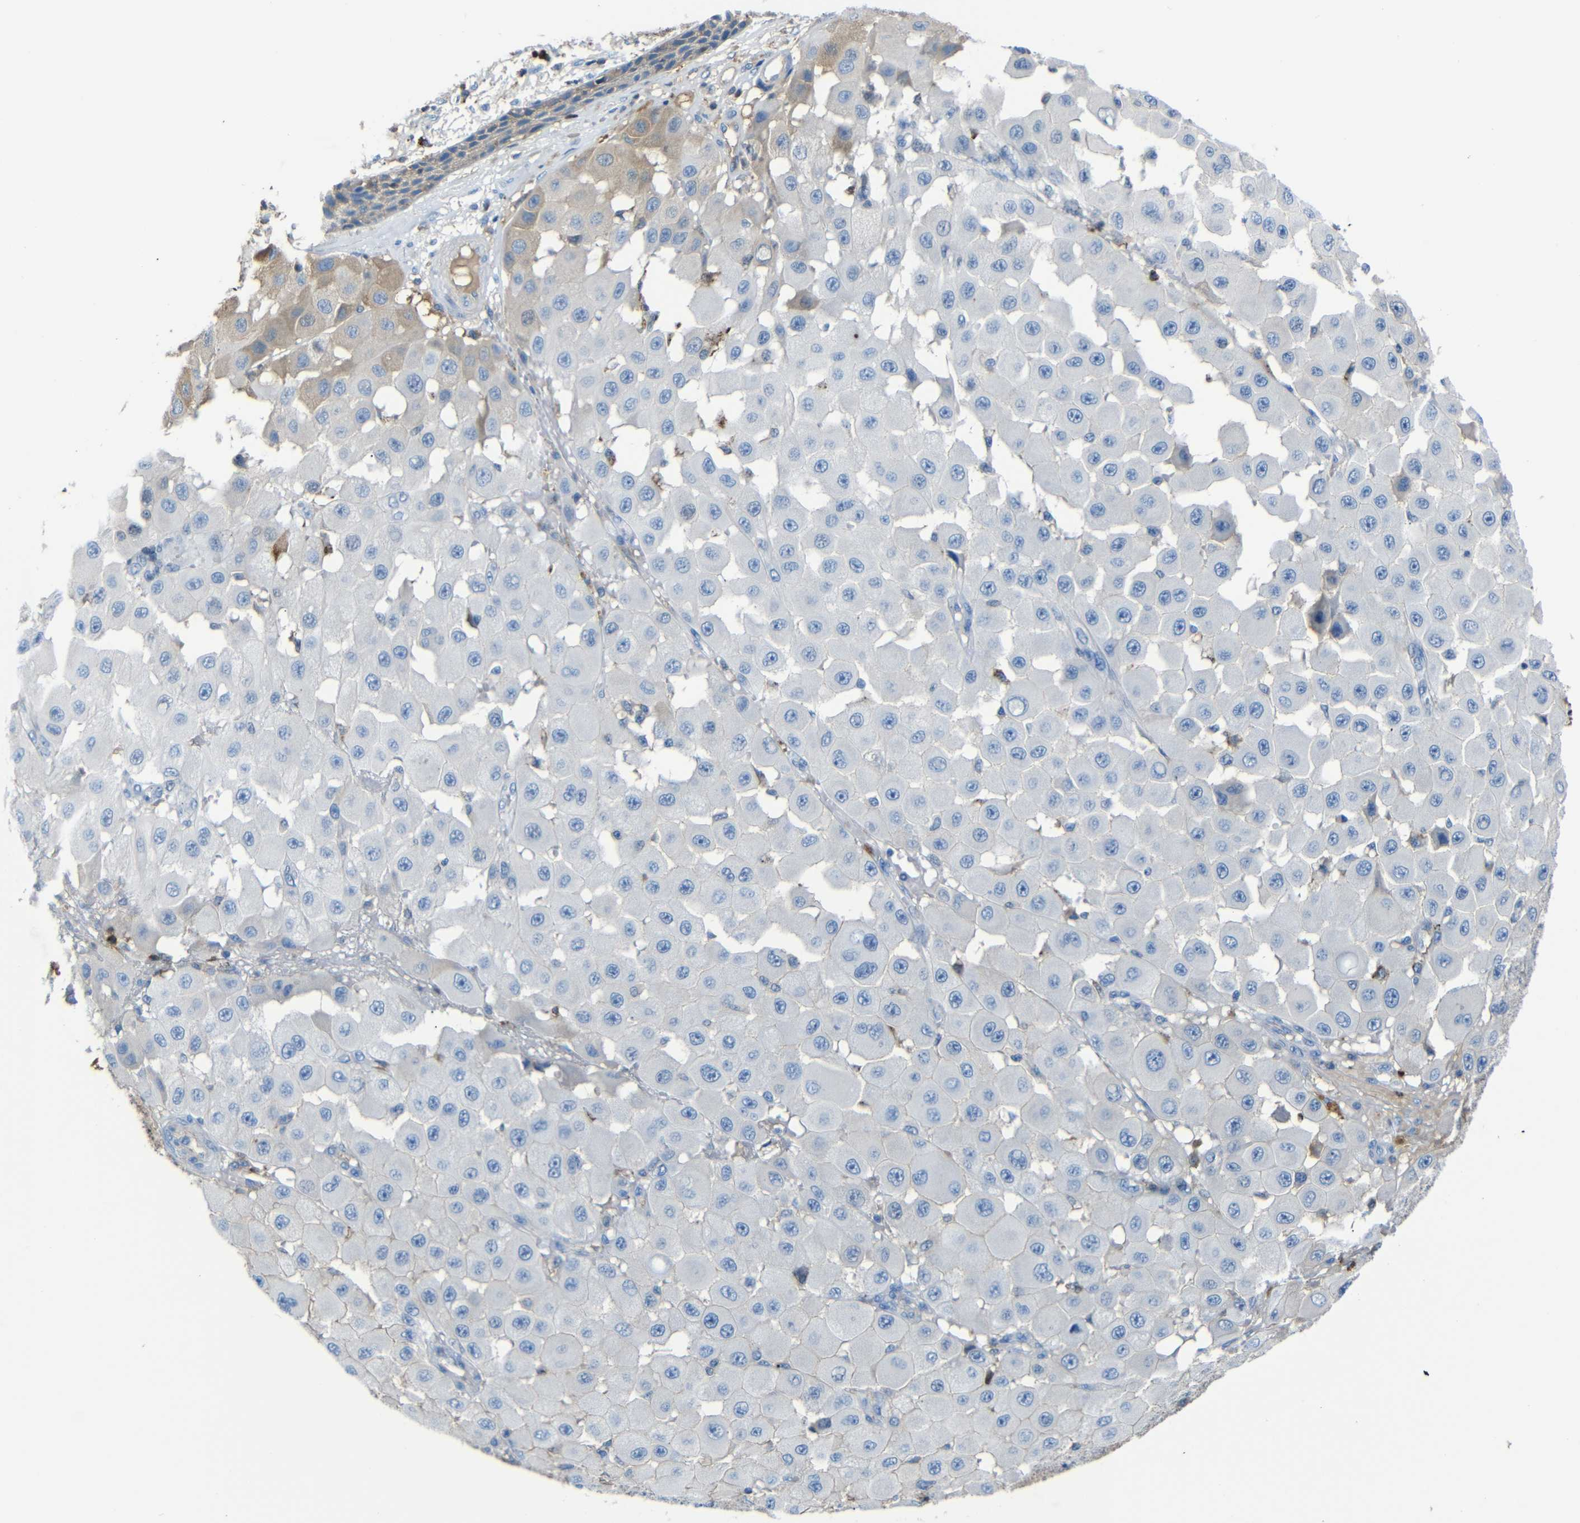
{"staining": {"intensity": "negative", "quantity": "none", "location": "none"}, "tissue": "melanoma", "cell_type": "Tumor cells", "image_type": "cancer", "snomed": [{"axis": "morphology", "description": "Malignant melanoma, NOS"}, {"axis": "topography", "description": "Skin"}], "caption": "Immunohistochemistry (IHC) of human melanoma shows no staining in tumor cells.", "gene": "SERPINA1", "patient": {"sex": "female", "age": 81}}